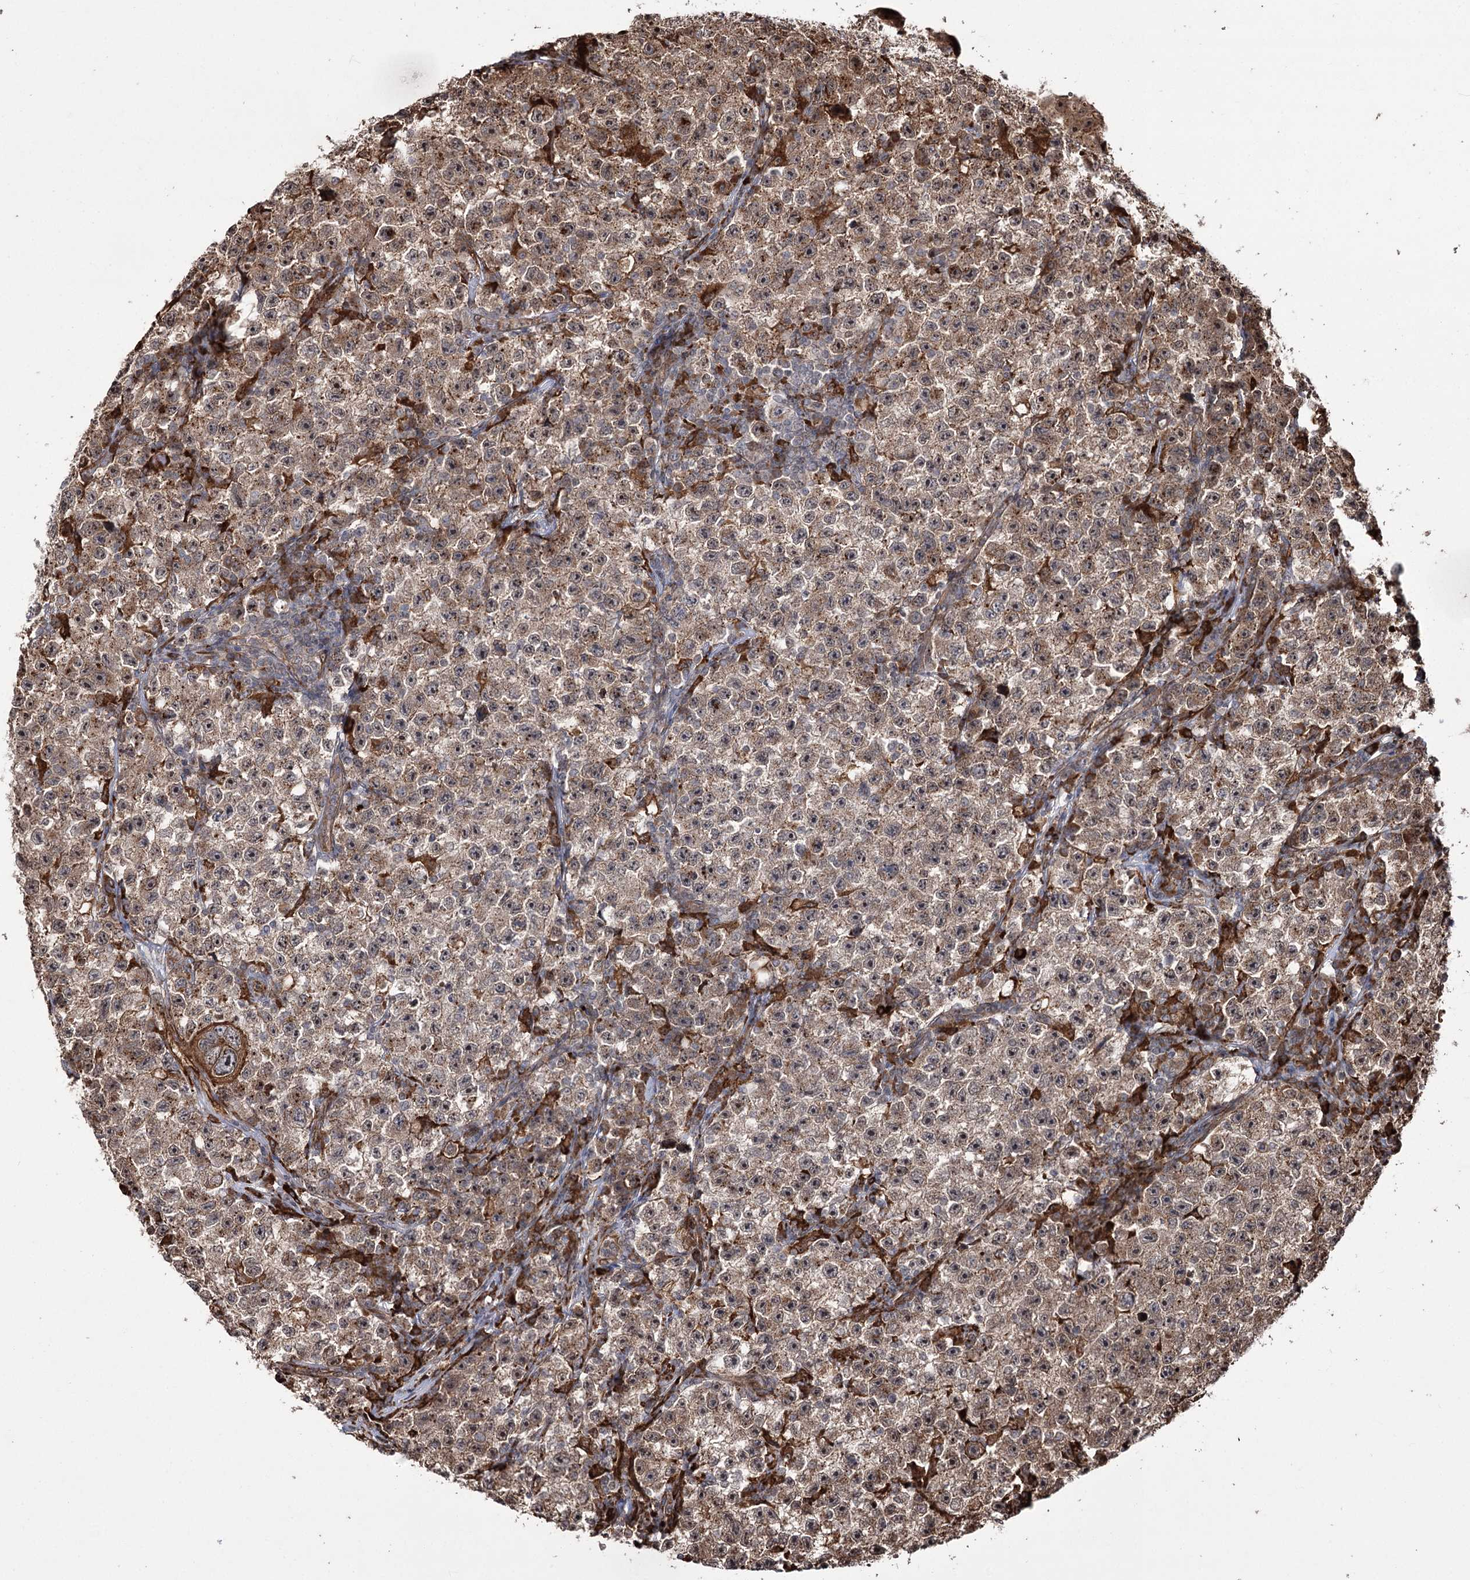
{"staining": {"intensity": "weak", "quantity": ">75%", "location": "cytoplasmic/membranous"}, "tissue": "testis cancer", "cell_type": "Tumor cells", "image_type": "cancer", "snomed": [{"axis": "morphology", "description": "Seminoma, NOS"}, {"axis": "topography", "description": "Testis"}], "caption": "Brown immunohistochemical staining in seminoma (testis) demonstrates weak cytoplasmic/membranous expression in approximately >75% of tumor cells. (IHC, brightfield microscopy, high magnification).", "gene": "FANCL", "patient": {"sex": "male", "age": 22}}